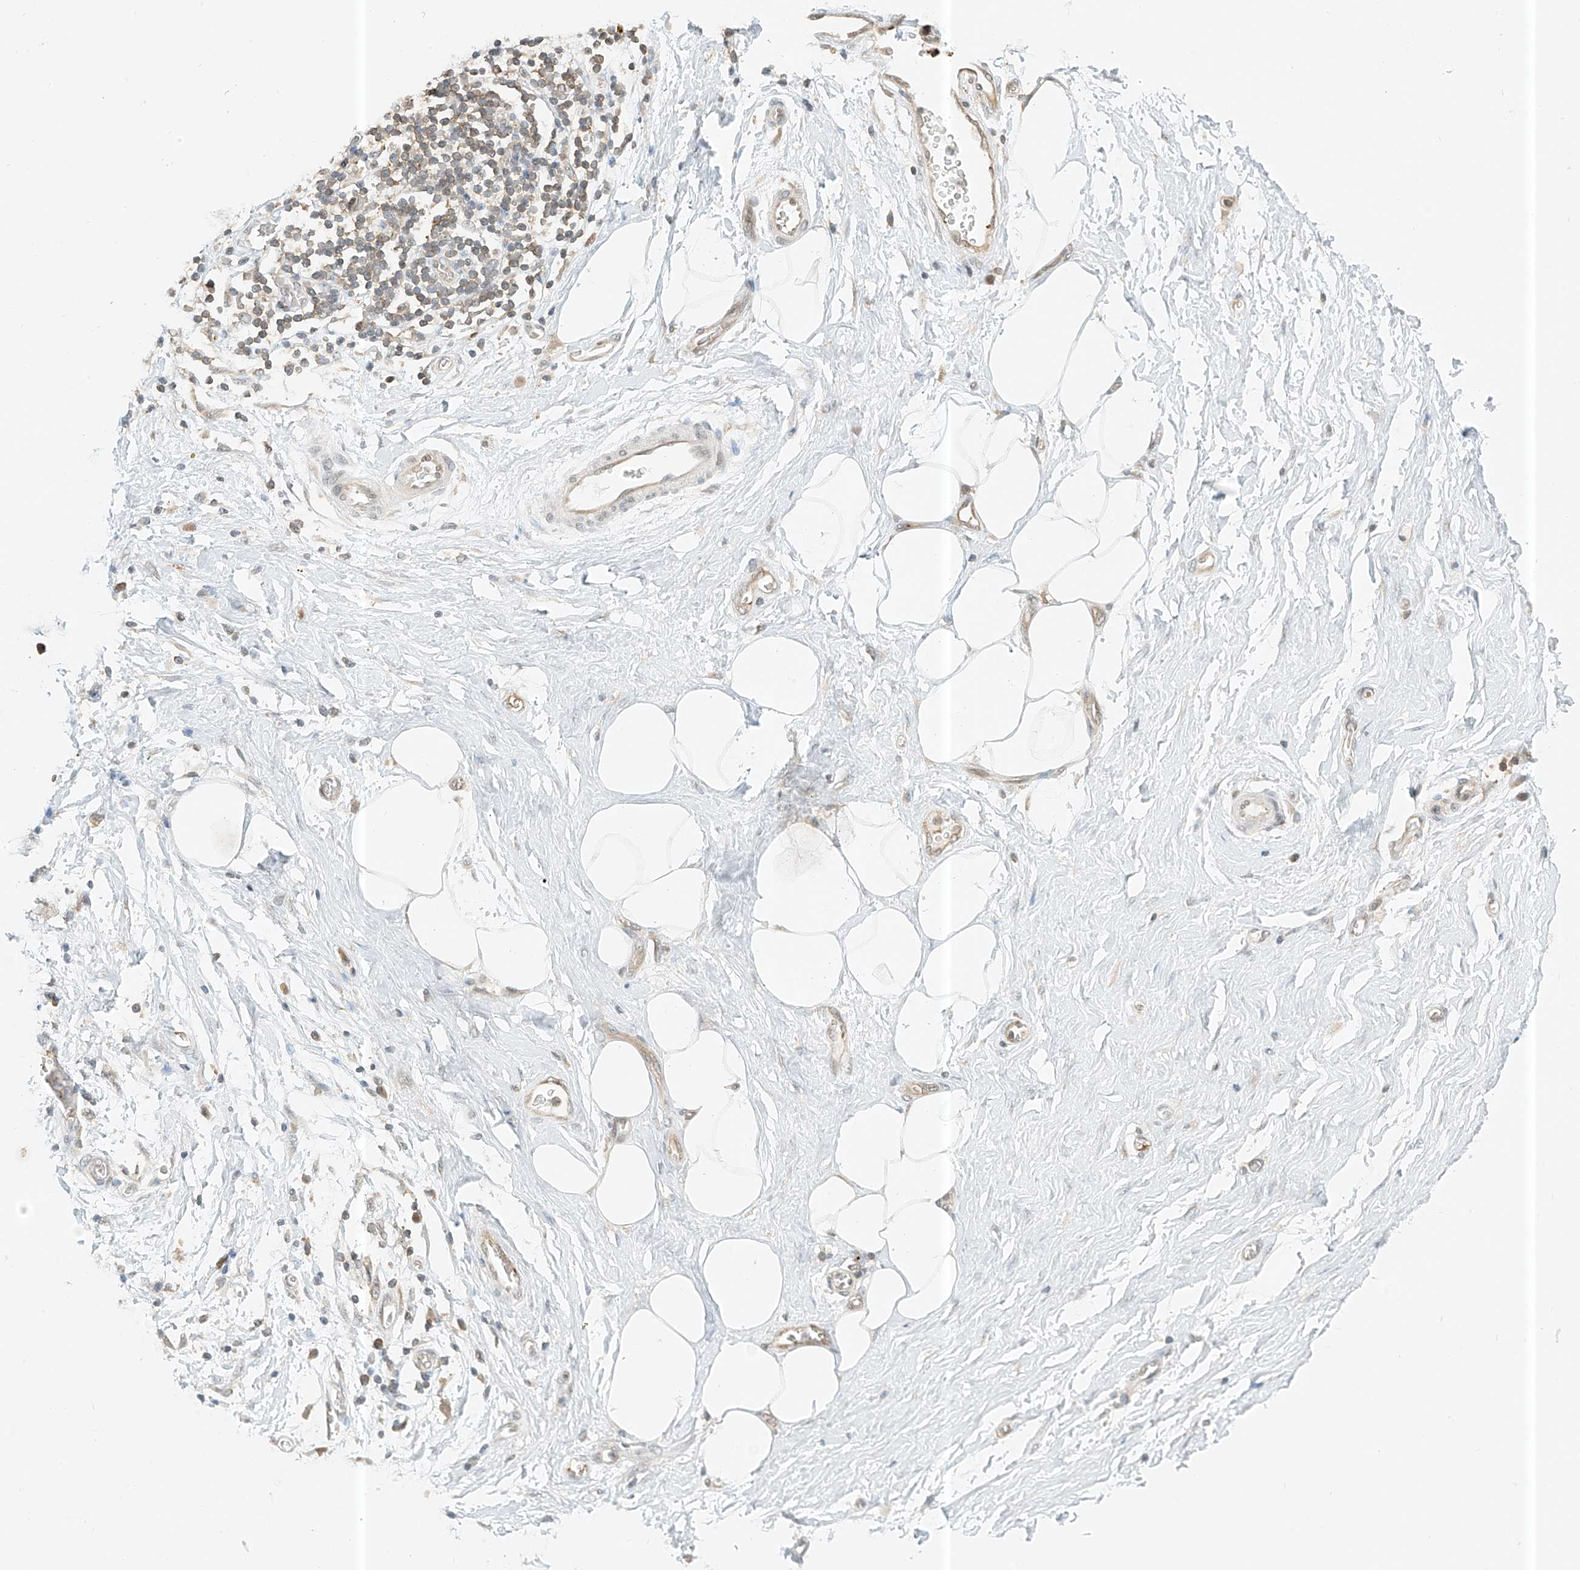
{"staining": {"intensity": "negative", "quantity": "none", "location": "none"}, "tissue": "adipose tissue", "cell_type": "Adipocytes", "image_type": "normal", "snomed": [{"axis": "morphology", "description": "Normal tissue, NOS"}, {"axis": "morphology", "description": "Adenocarcinoma, NOS"}, {"axis": "topography", "description": "Pancreas"}, {"axis": "topography", "description": "Peripheral nerve tissue"}], "caption": "Immunohistochemistry micrograph of benign adipose tissue stained for a protein (brown), which reveals no expression in adipocytes. (DAB immunohistochemistry (IHC) with hematoxylin counter stain).", "gene": "PPA2", "patient": {"sex": "male", "age": 59}}